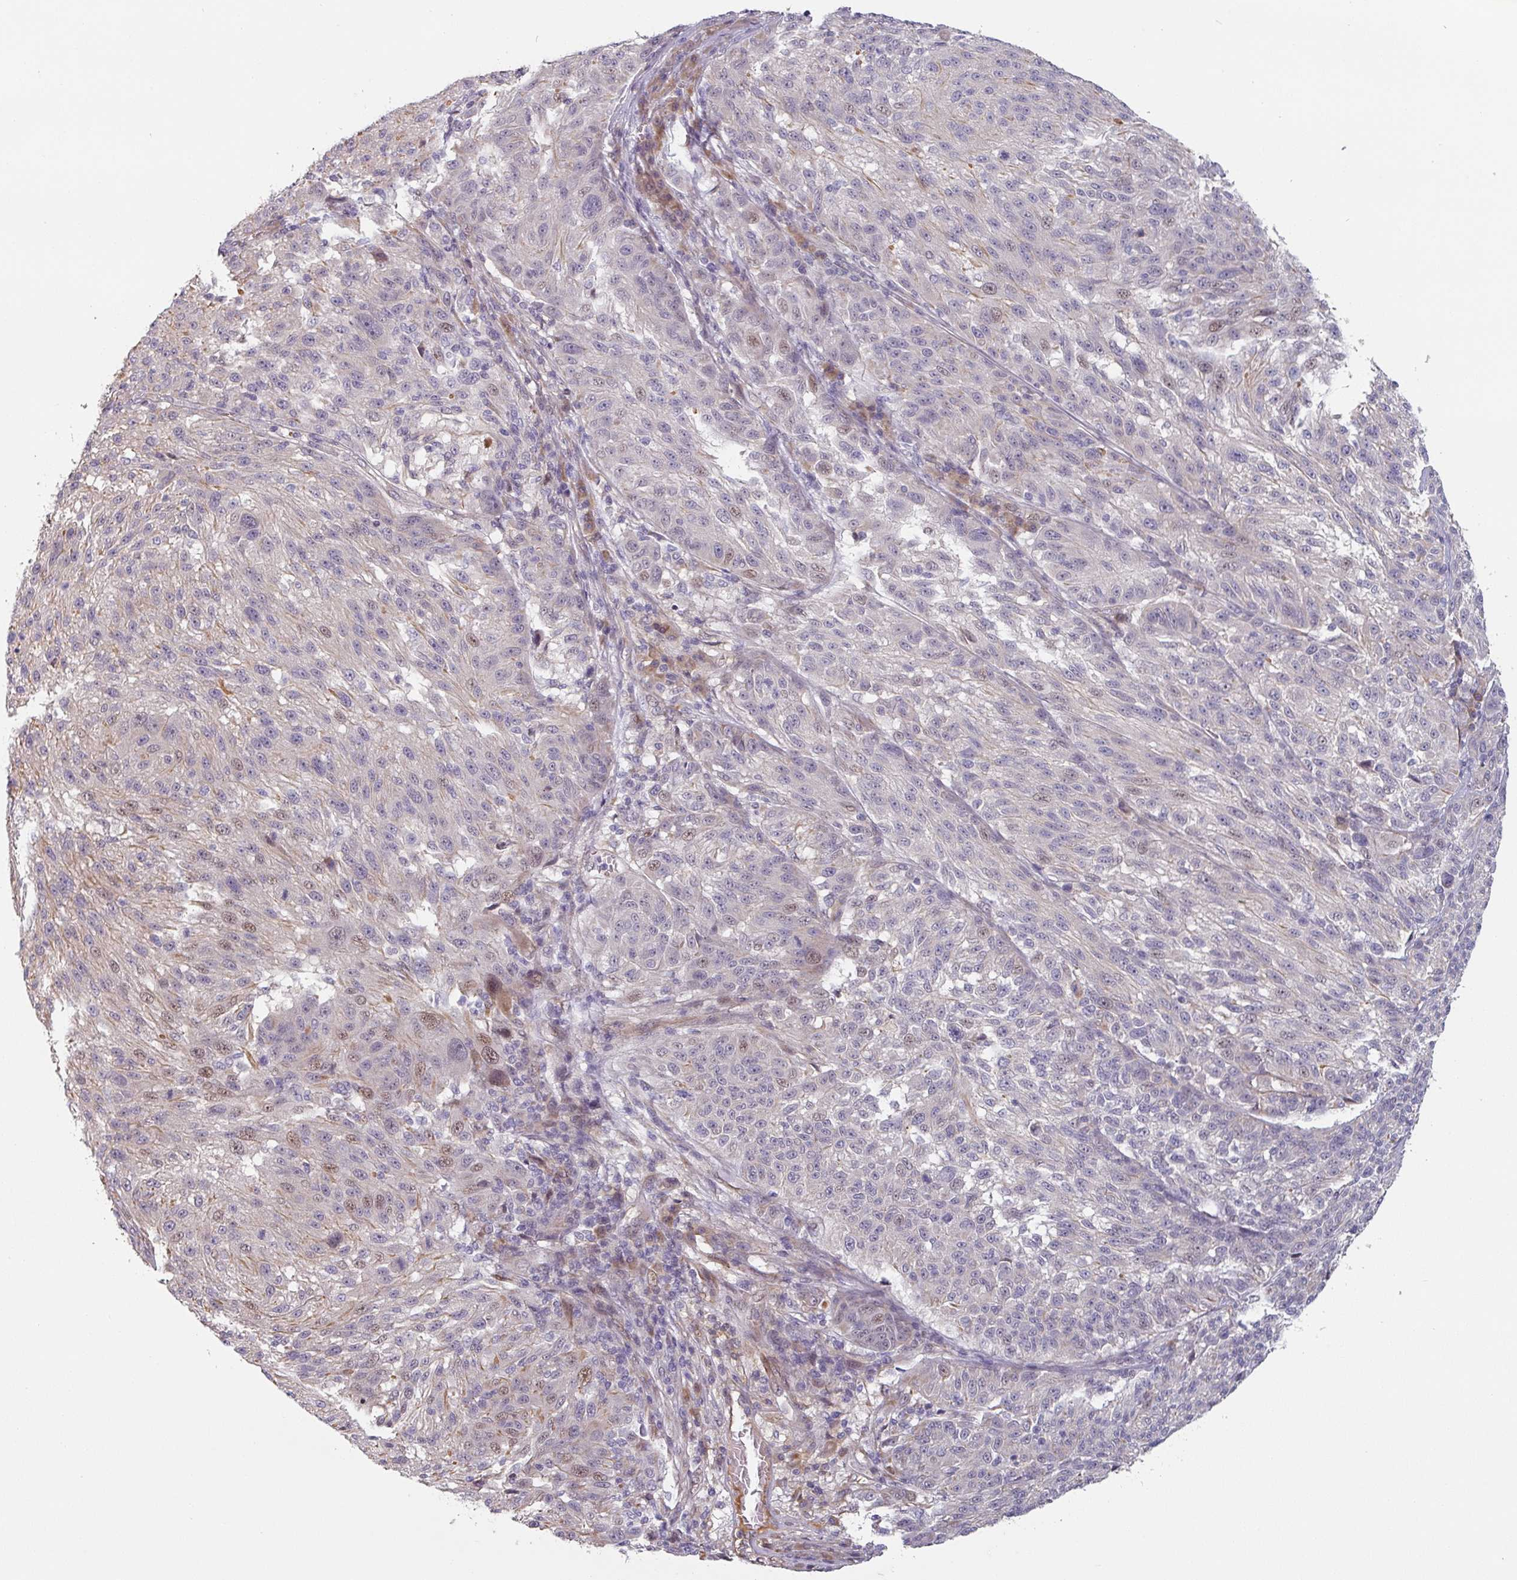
{"staining": {"intensity": "negative", "quantity": "none", "location": "none"}, "tissue": "melanoma", "cell_type": "Tumor cells", "image_type": "cancer", "snomed": [{"axis": "morphology", "description": "Malignant melanoma, NOS"}, {"axis": "topography", "description": "Skin"}], "caption": "Tumor cells are negative for protein expression in human malignant melanoma.", "gene": "CEP78", "patient": {"sex": "male", "age": 53}}